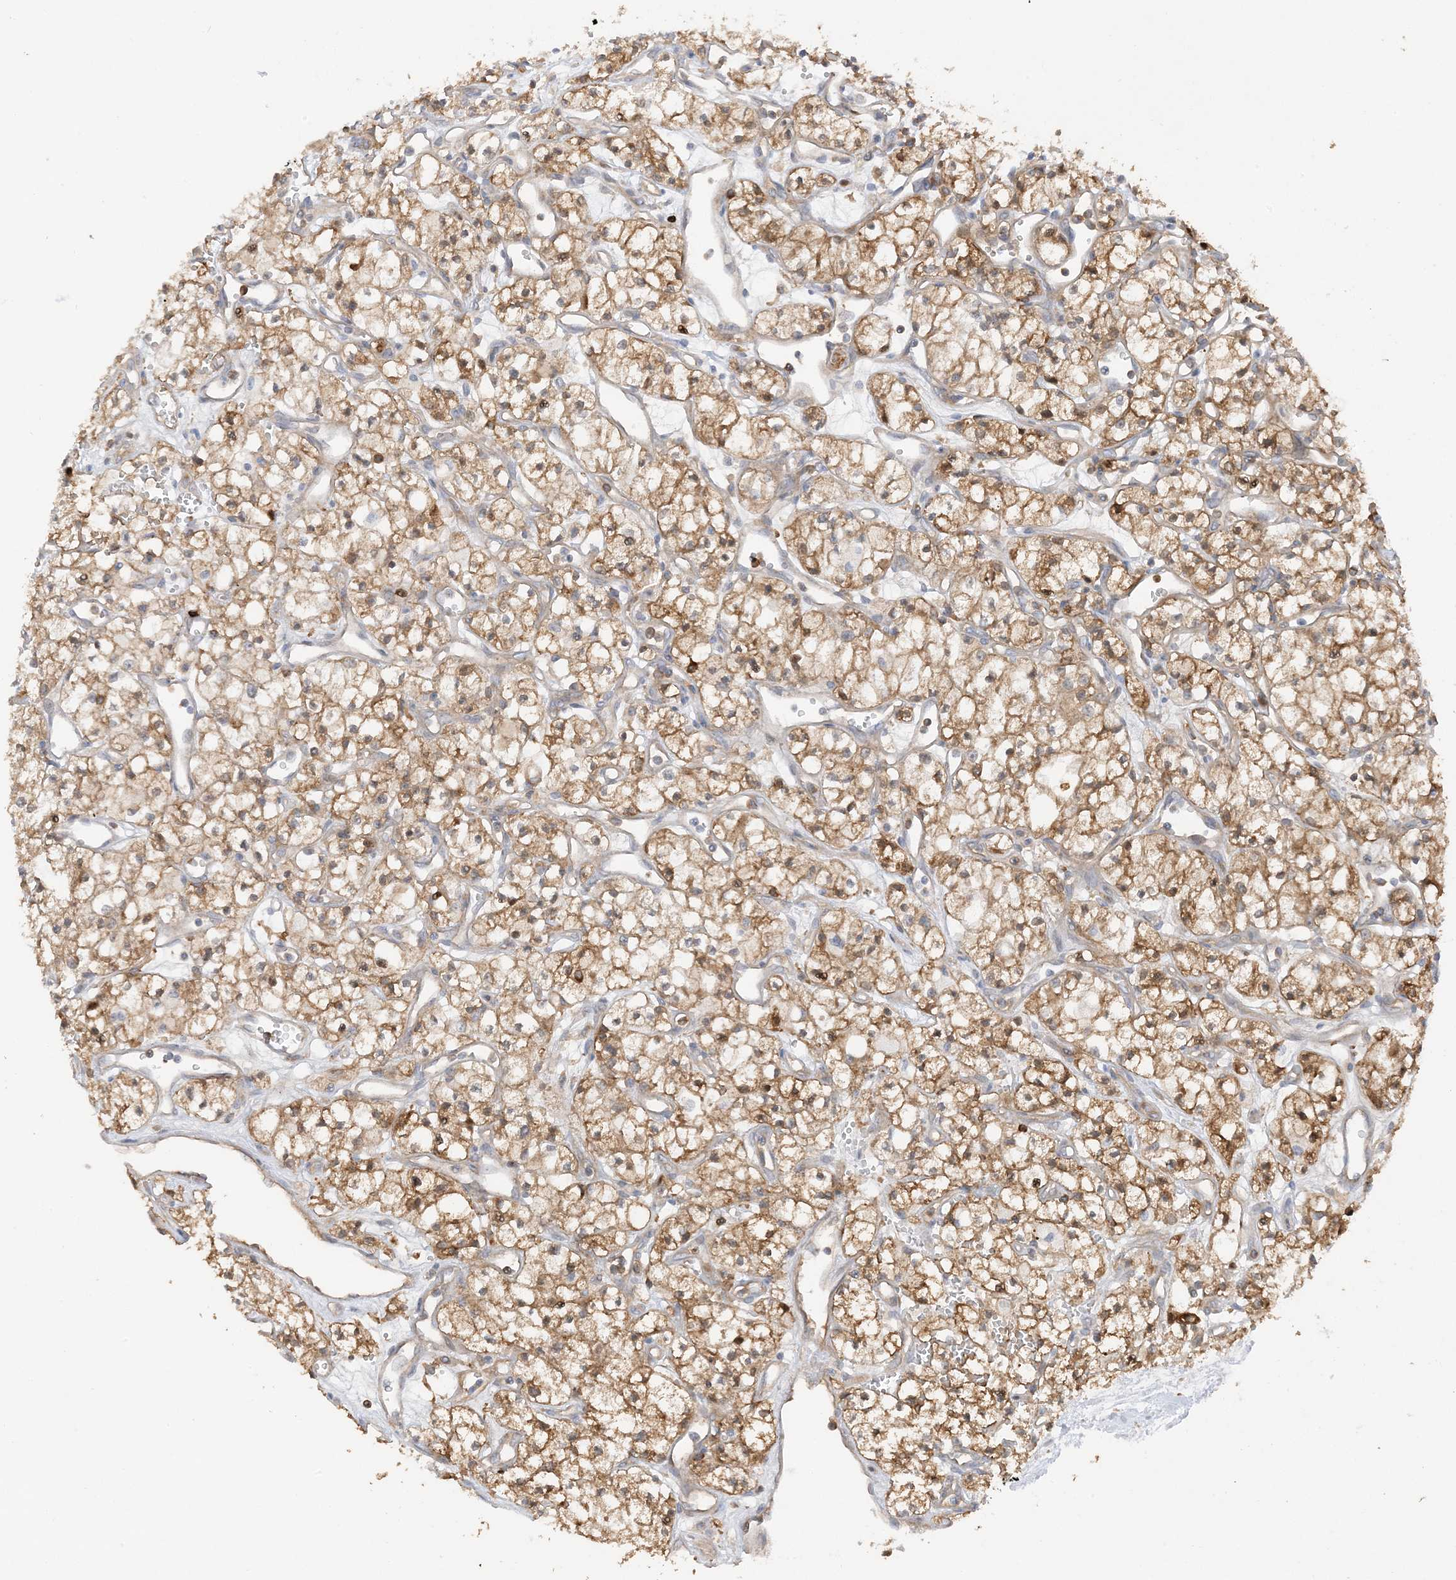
{"staining": {"intensity": "moderate", "quantity": ">75%", "location": "cytoplasmic/membranous"}, "tissue": "renal cancer", "cell_type": "Tumor cells", "image_type": "cancer", "snomed": [{"axis": "morphology", "description": "Adenocarcinoma, NOS"}, {"axis": "topography", "description": "Kidney"}], "caption": "This image reveals IHC staining of renal cancer, with medium moderate cytoplasmic/membranous positivity in about >75% of tumor cells.", "gene": "PHACTR2", "patient": {"sex": "male", "age": 59}}